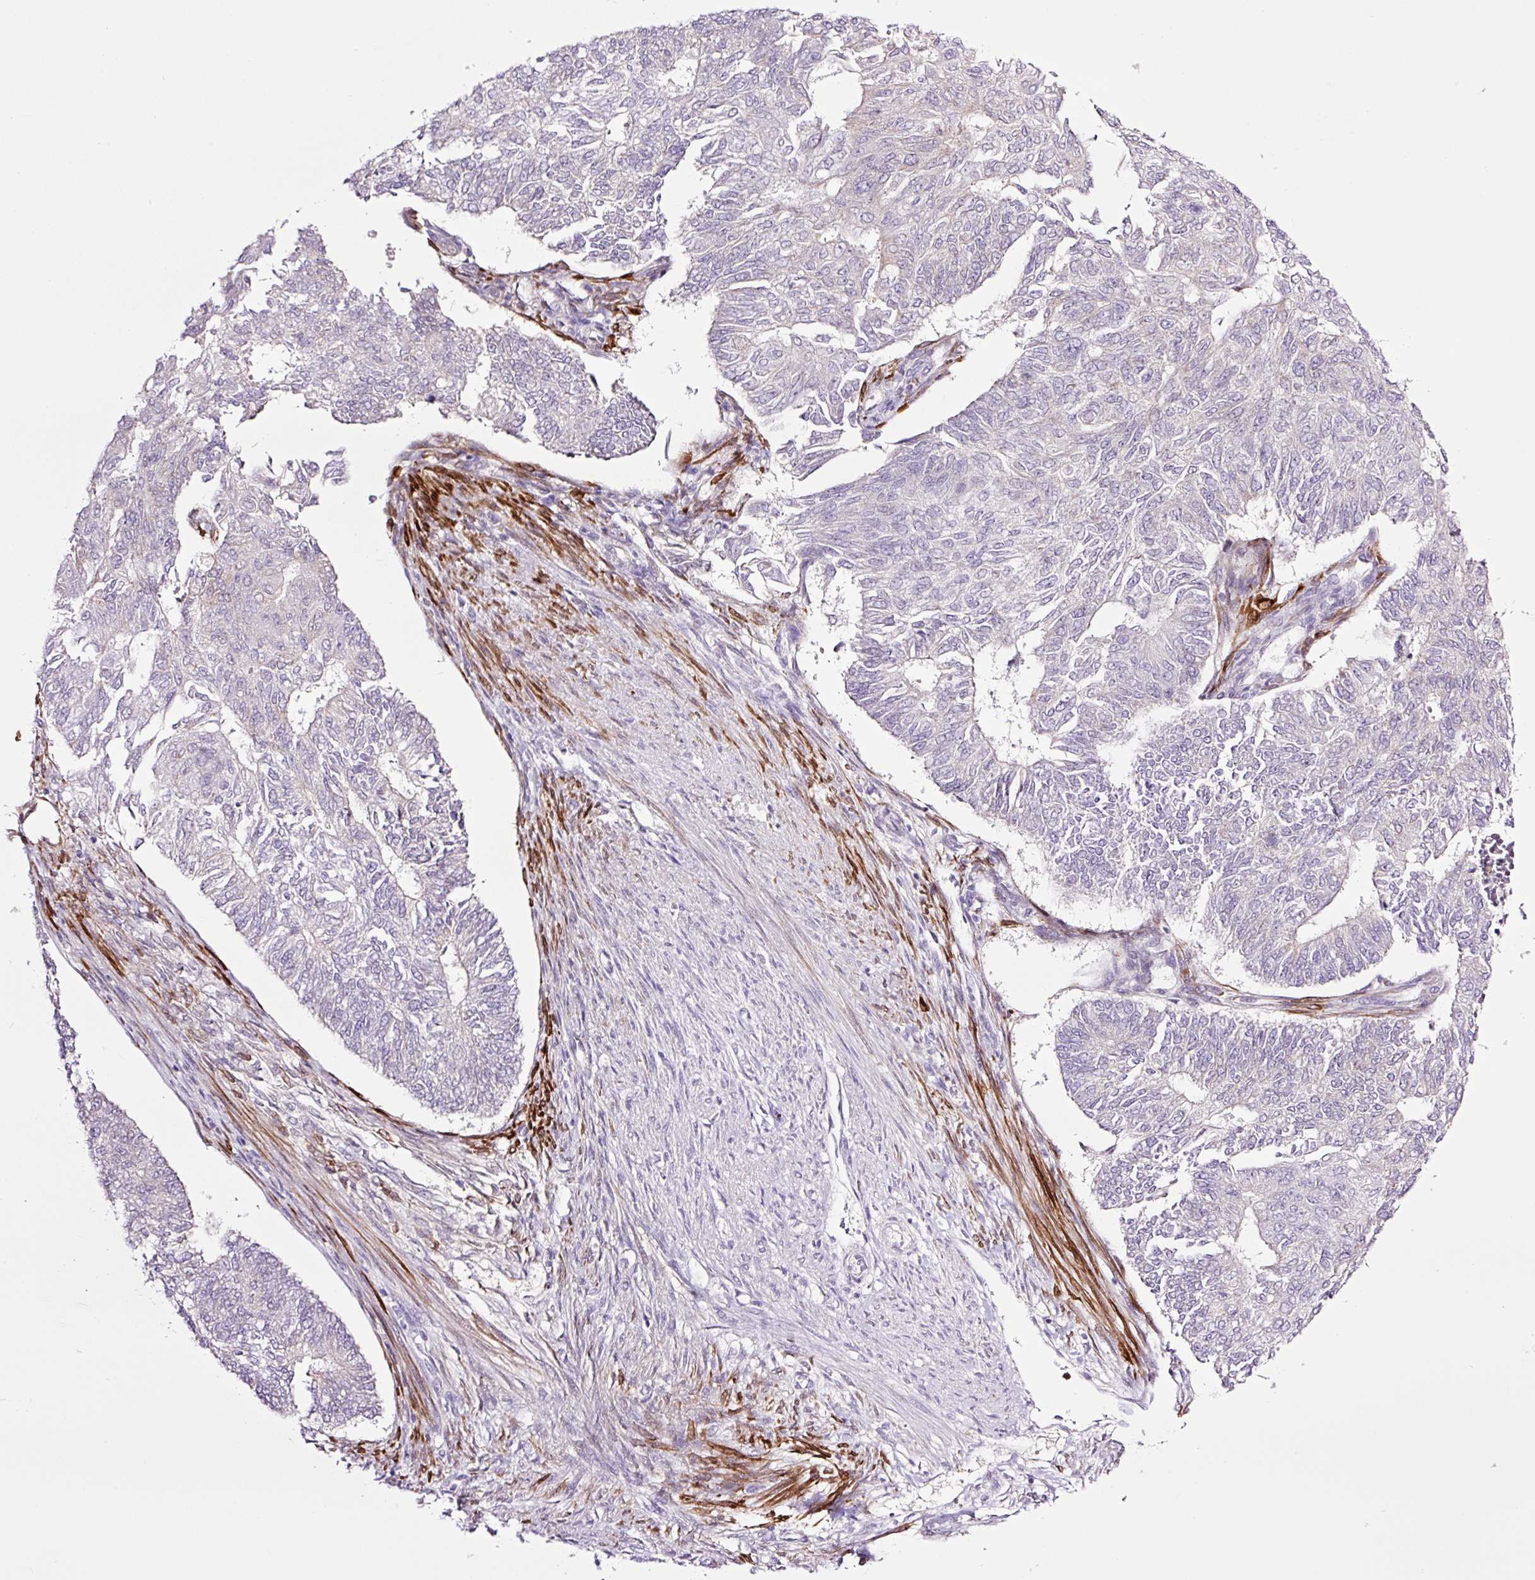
{"staining": {"intensity": "negative", "quantity": "none", "location": "none"}, "tissue": "endometrial cancer", "cell_type": "Tumor cells", "image_type": "cancer", "snomed": [{"axis": "morphology", "description": "Adenocarcinoma, NOS"}, {"axis": "topography", "description": "Endometrium"}], "caption": "Immunohistochemistry photomicrograph of neoplastic tissue: endometrial adenocarcinoma stained with DAB displays no significant protein staining in tumor cells.", "gene": "SH2D6", "patient": {"sex": "female", "age": 32}}